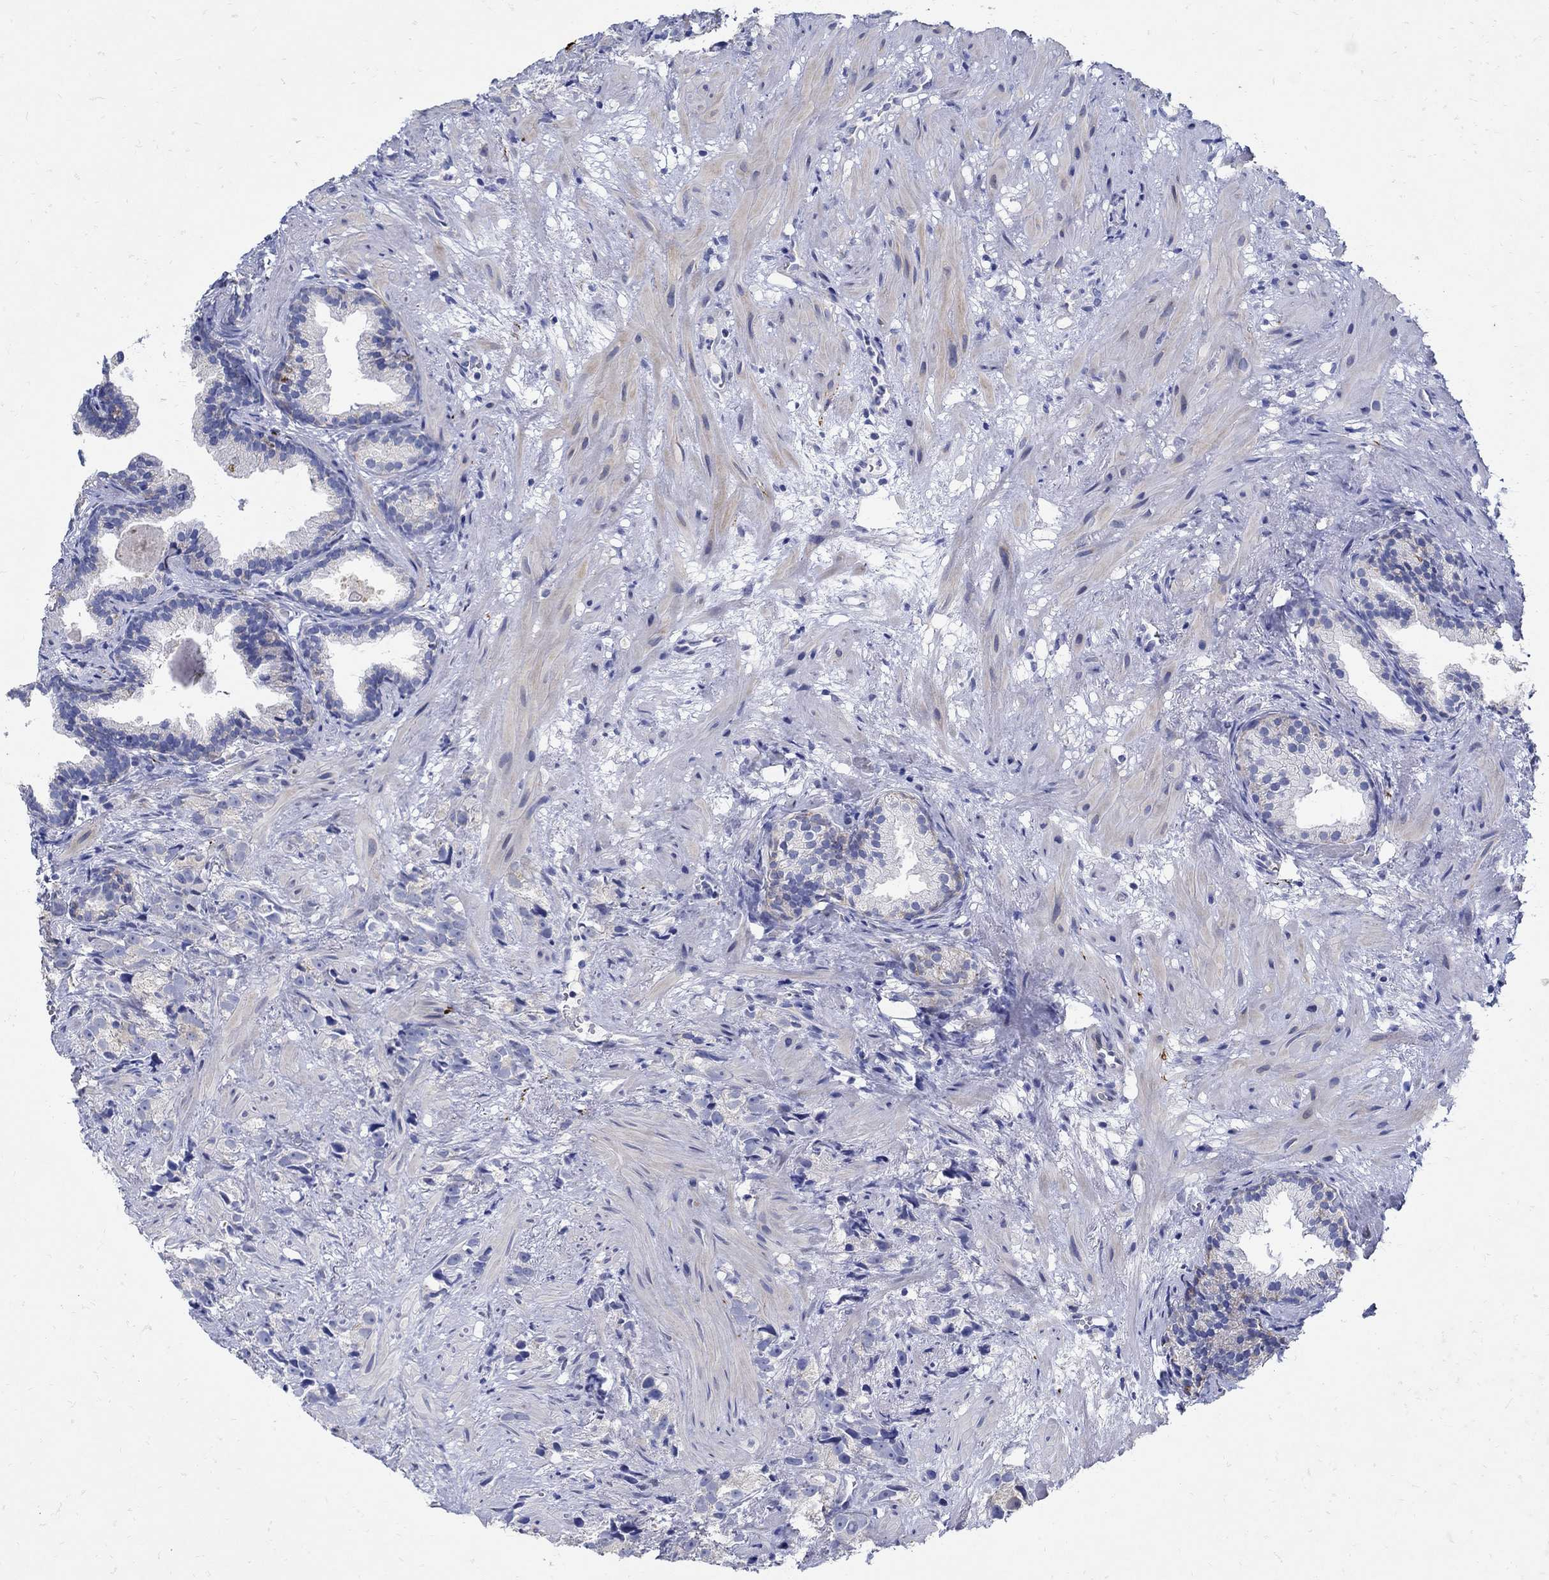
{"staining": {"intensity": "negative", "quantity": "none", "location": "none"}, "tissue": "prostate cancer", "cell_type": "Tumor cells", "image_type": "cancer", "snomed": [{"axis": "morphology", "description": "Adenocarcinoma, High grade"}, {"axis": "topography", "description": "Prostate"}], "caption": "Tumor cells show no significant protein positivity in prostate high-grade adenocarcinoma.", "gene": "NOS1", "patient": {"sex": "male", "age": 90}}